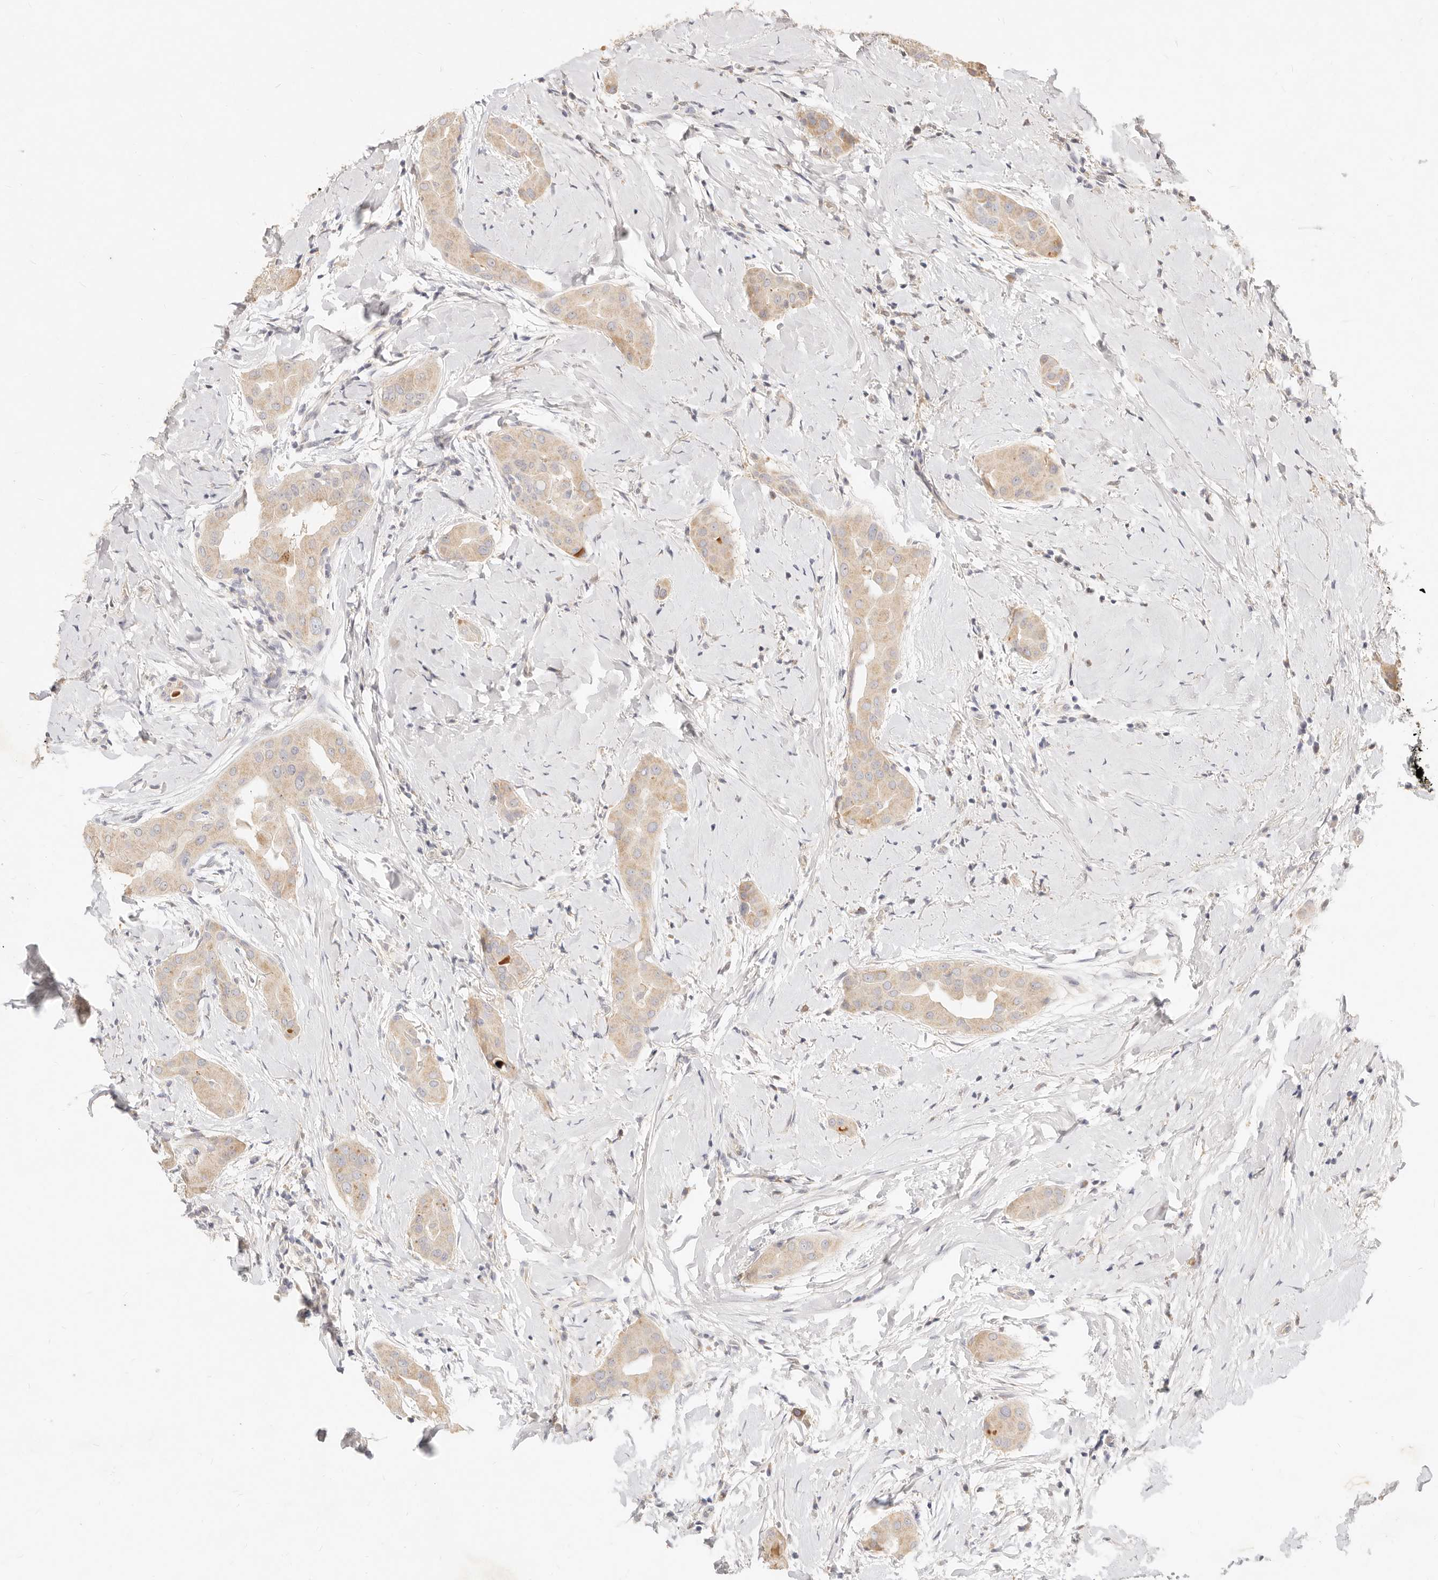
{"staining": {"intensity": "weak", "quantity": "25%-75%", "location": "cytoplasmic/membranous"}, "tissue": "thyroid cancer", "cell_type": "Tumor cells", "image_type": "cancer", "snomed": [{"axis": "morphology", "description": "Papillary adenocarcinoma, NOS"}, {"axis": "topography", "description": "Thyroid gland"}], "caption": "Immunohistochemistry (IHC) staining of papillary adenocarcinoma (thyroid), which demonstrates low levels of weak cytoplasmic/membranous staining in about 25%-75% of tumor cells indicating weak cytoplasmic/membranous protein positivity. The staining was performed using DAB (brown) for protein detection and nuclei were counterstained in hematoxylin (blue).", "gene": "ACOX1", "patient": {"sex": "male", "age": 33}}